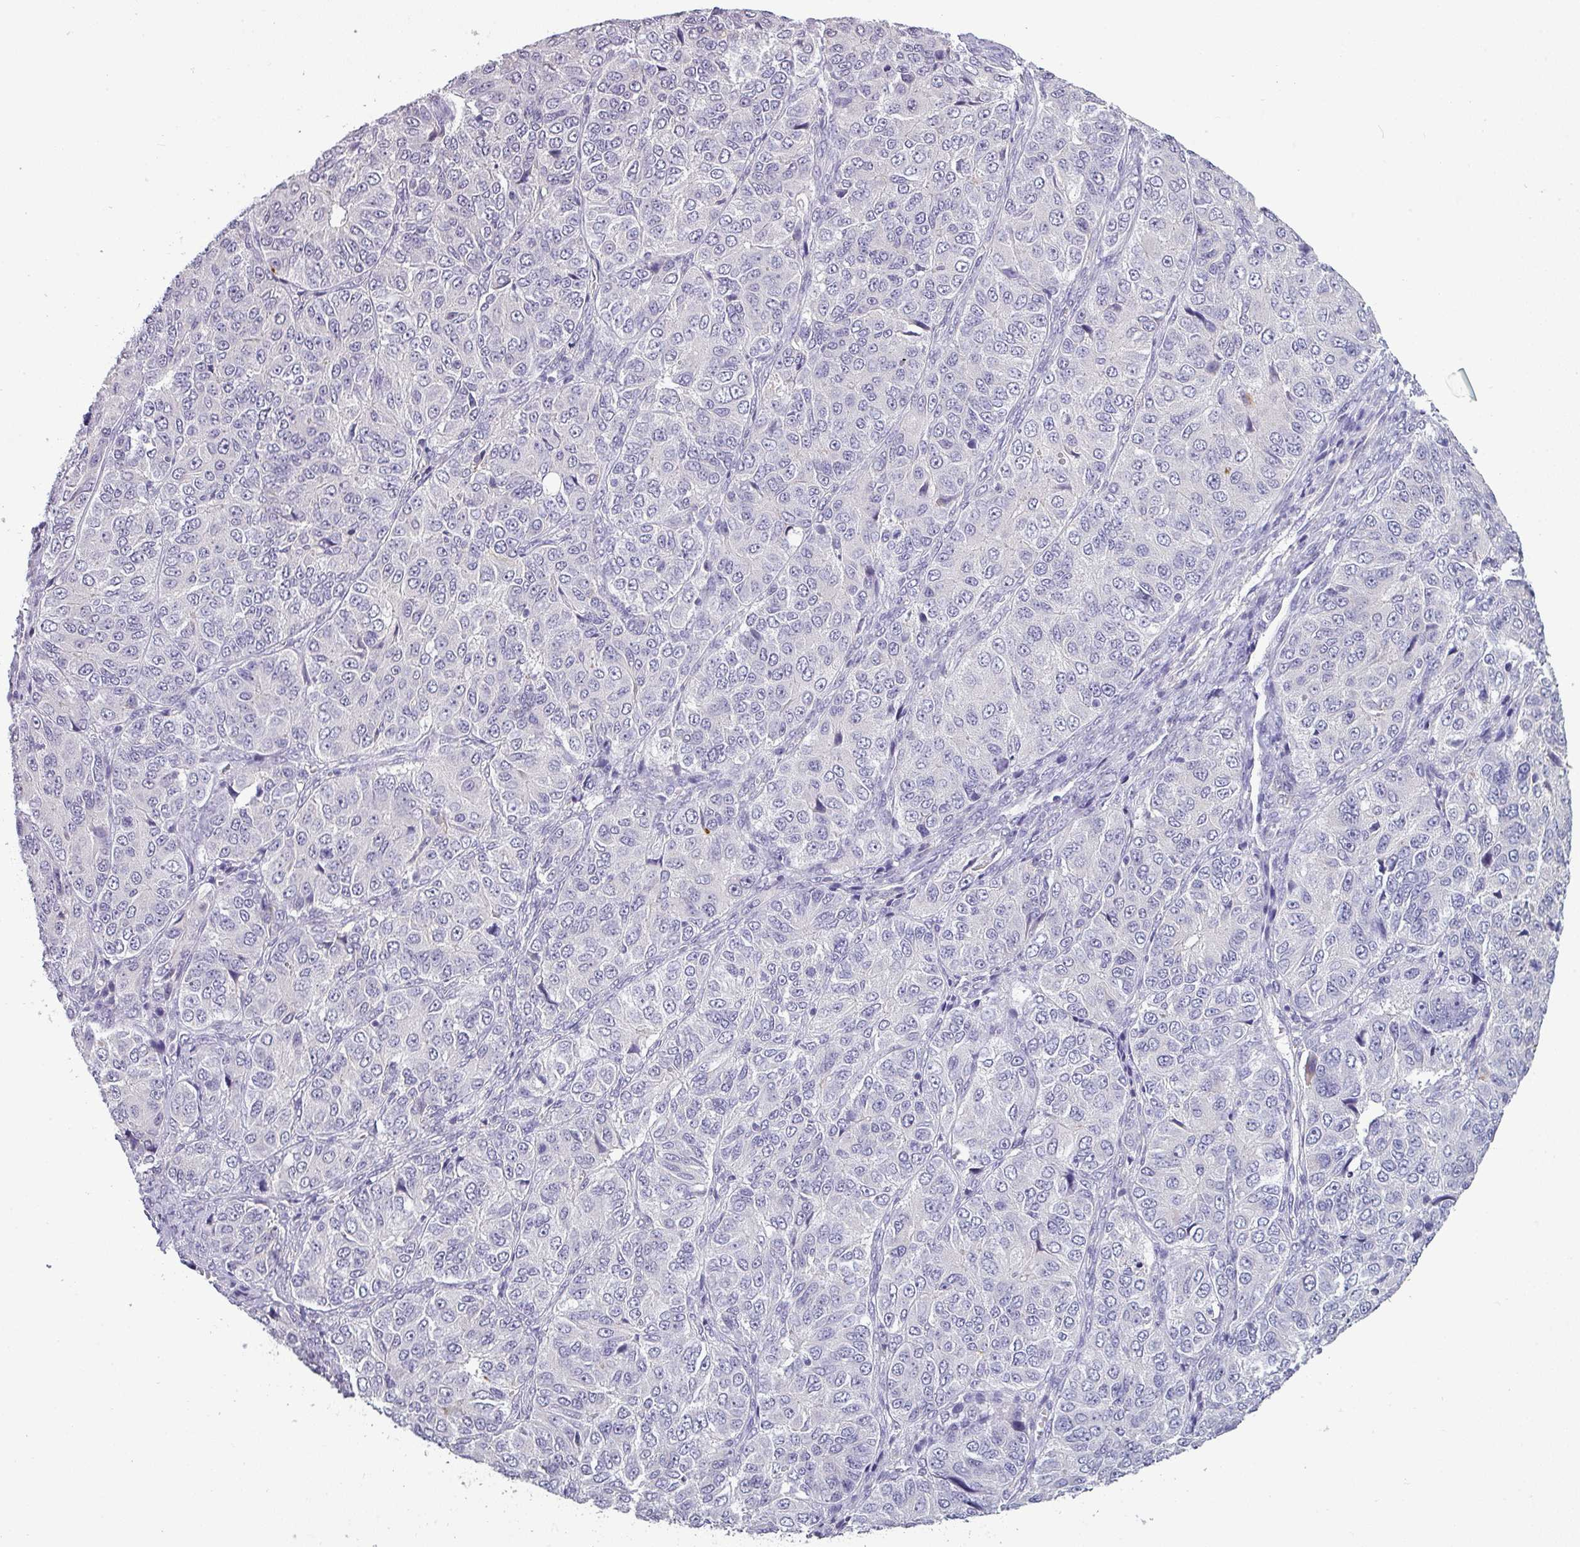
{"staining": {"intensity": "negative", "quantity": "none", "location": "none"}, "tissue": "ovarian cancer", "cell_type": "Tumor cells", "image_type": "cancer", "snomed": [{"axis": "morphology", "description": "Carcinoma, endometroid"}, {"axis": "topography", "description": "Ovary"}], "caption": "This histopathology image is of ovarian cancer stained with IHC to label a protein in brown with the nuclei are counter-stained blue. There is no staining in tumor cells. (DAB immunohistochemistry (IHC) with hematoxylin counter stain).", "gene": "SLC26A9", "patient": {"sex": "female", "age": 51}}